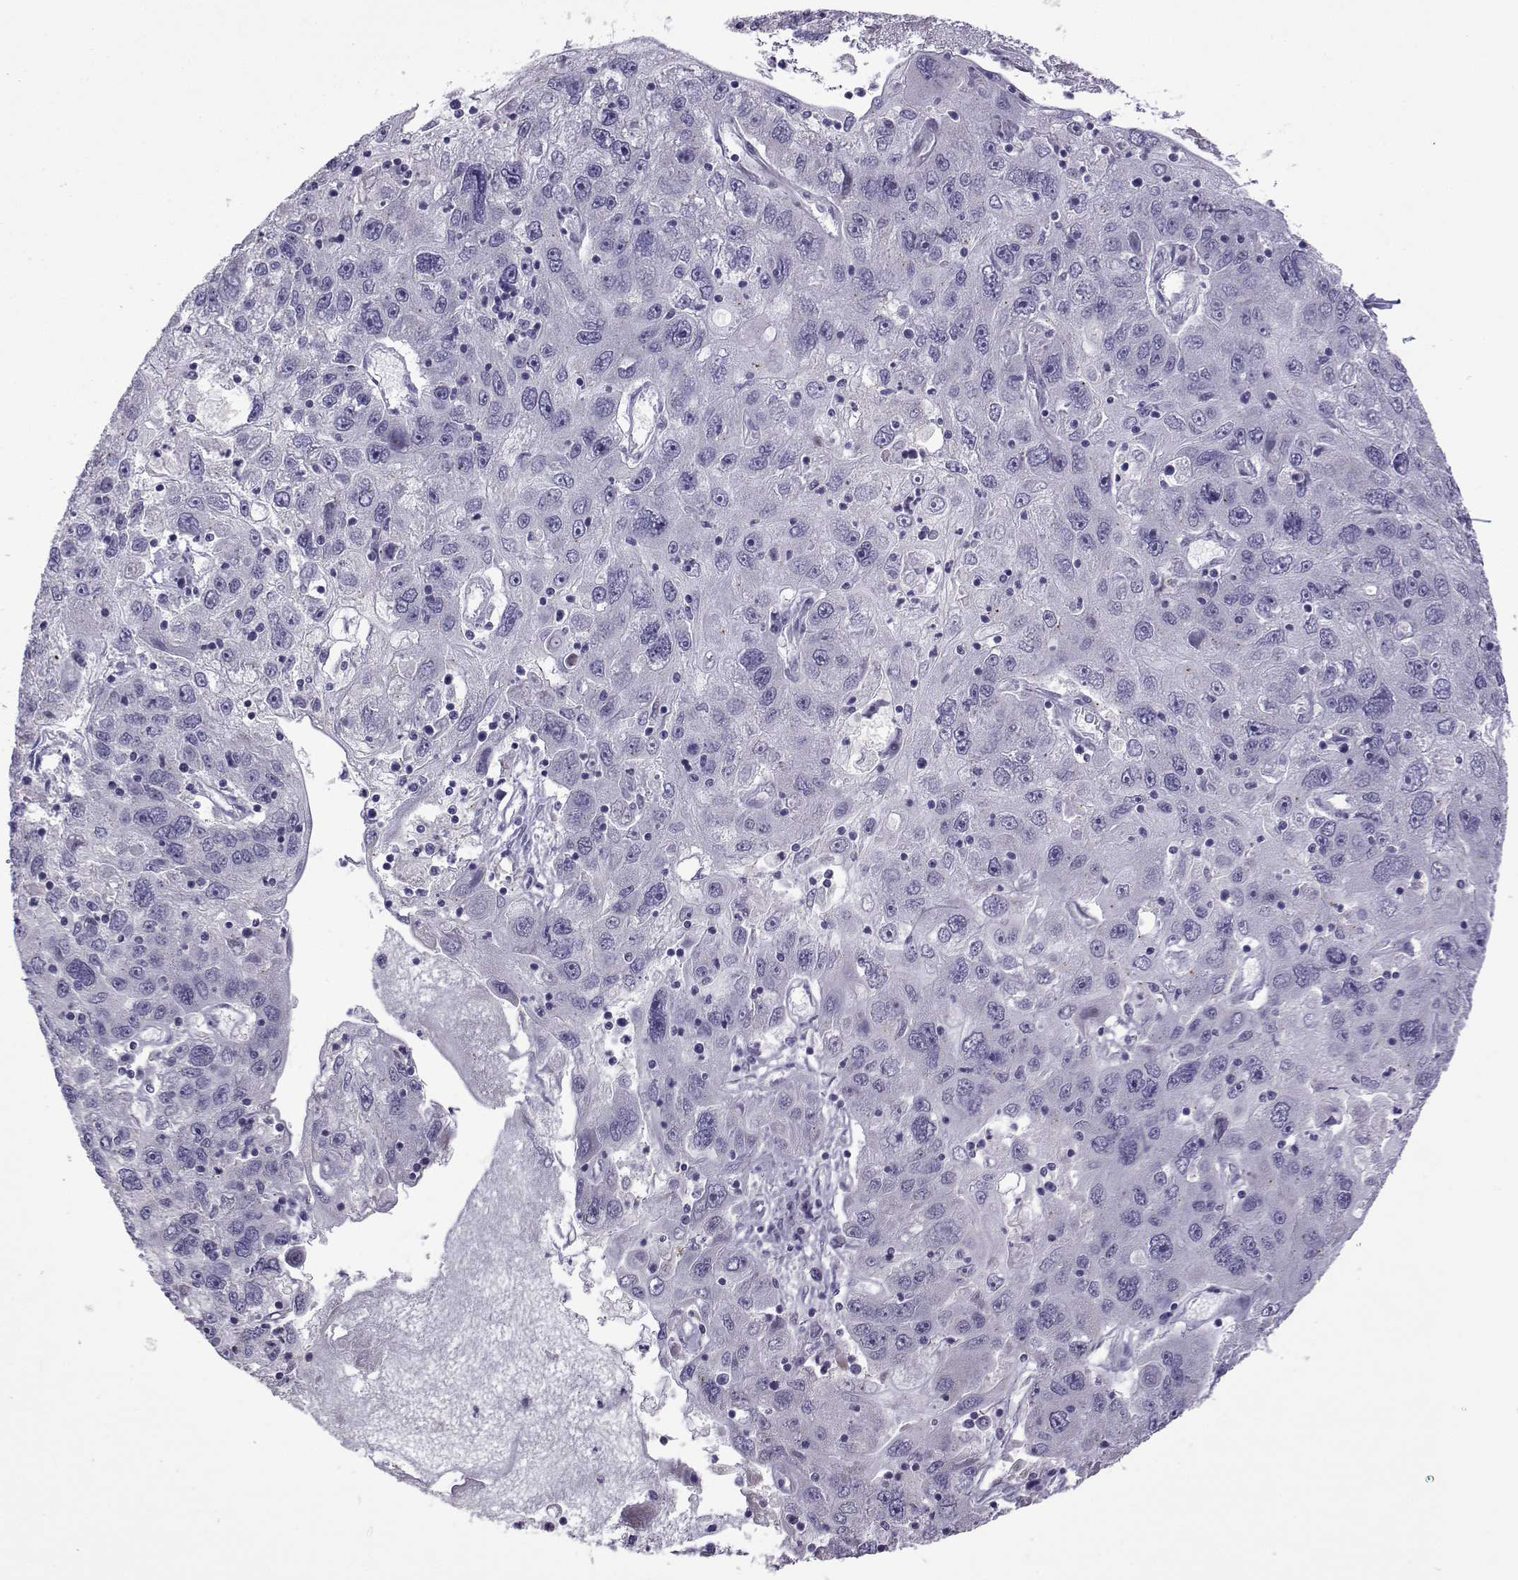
{"staining": {"intensity": "negative", "quantity": "none", "location": "none"}, "tissue": "stomach cancer", "cell_type": "Tumor cells", "image_type": "cancer", "snomed": [{"axis": "morphology", "description": "Adenocarcinoma, NOS"}, {"axis": "topography", "description": "Stomach"}], "caption": "Immunohistochemistry photomicrograph of stomach cancer (adenocarcinoma) stained for a protein (brown), which exhibits no positivity in tumor cells. (Brightfield microscopy of DAB (3,3'-diaminobenzidine) IHC at high magnification).", "gene": "CFAP70", "patient": {"sex": "male", "age": 56}}